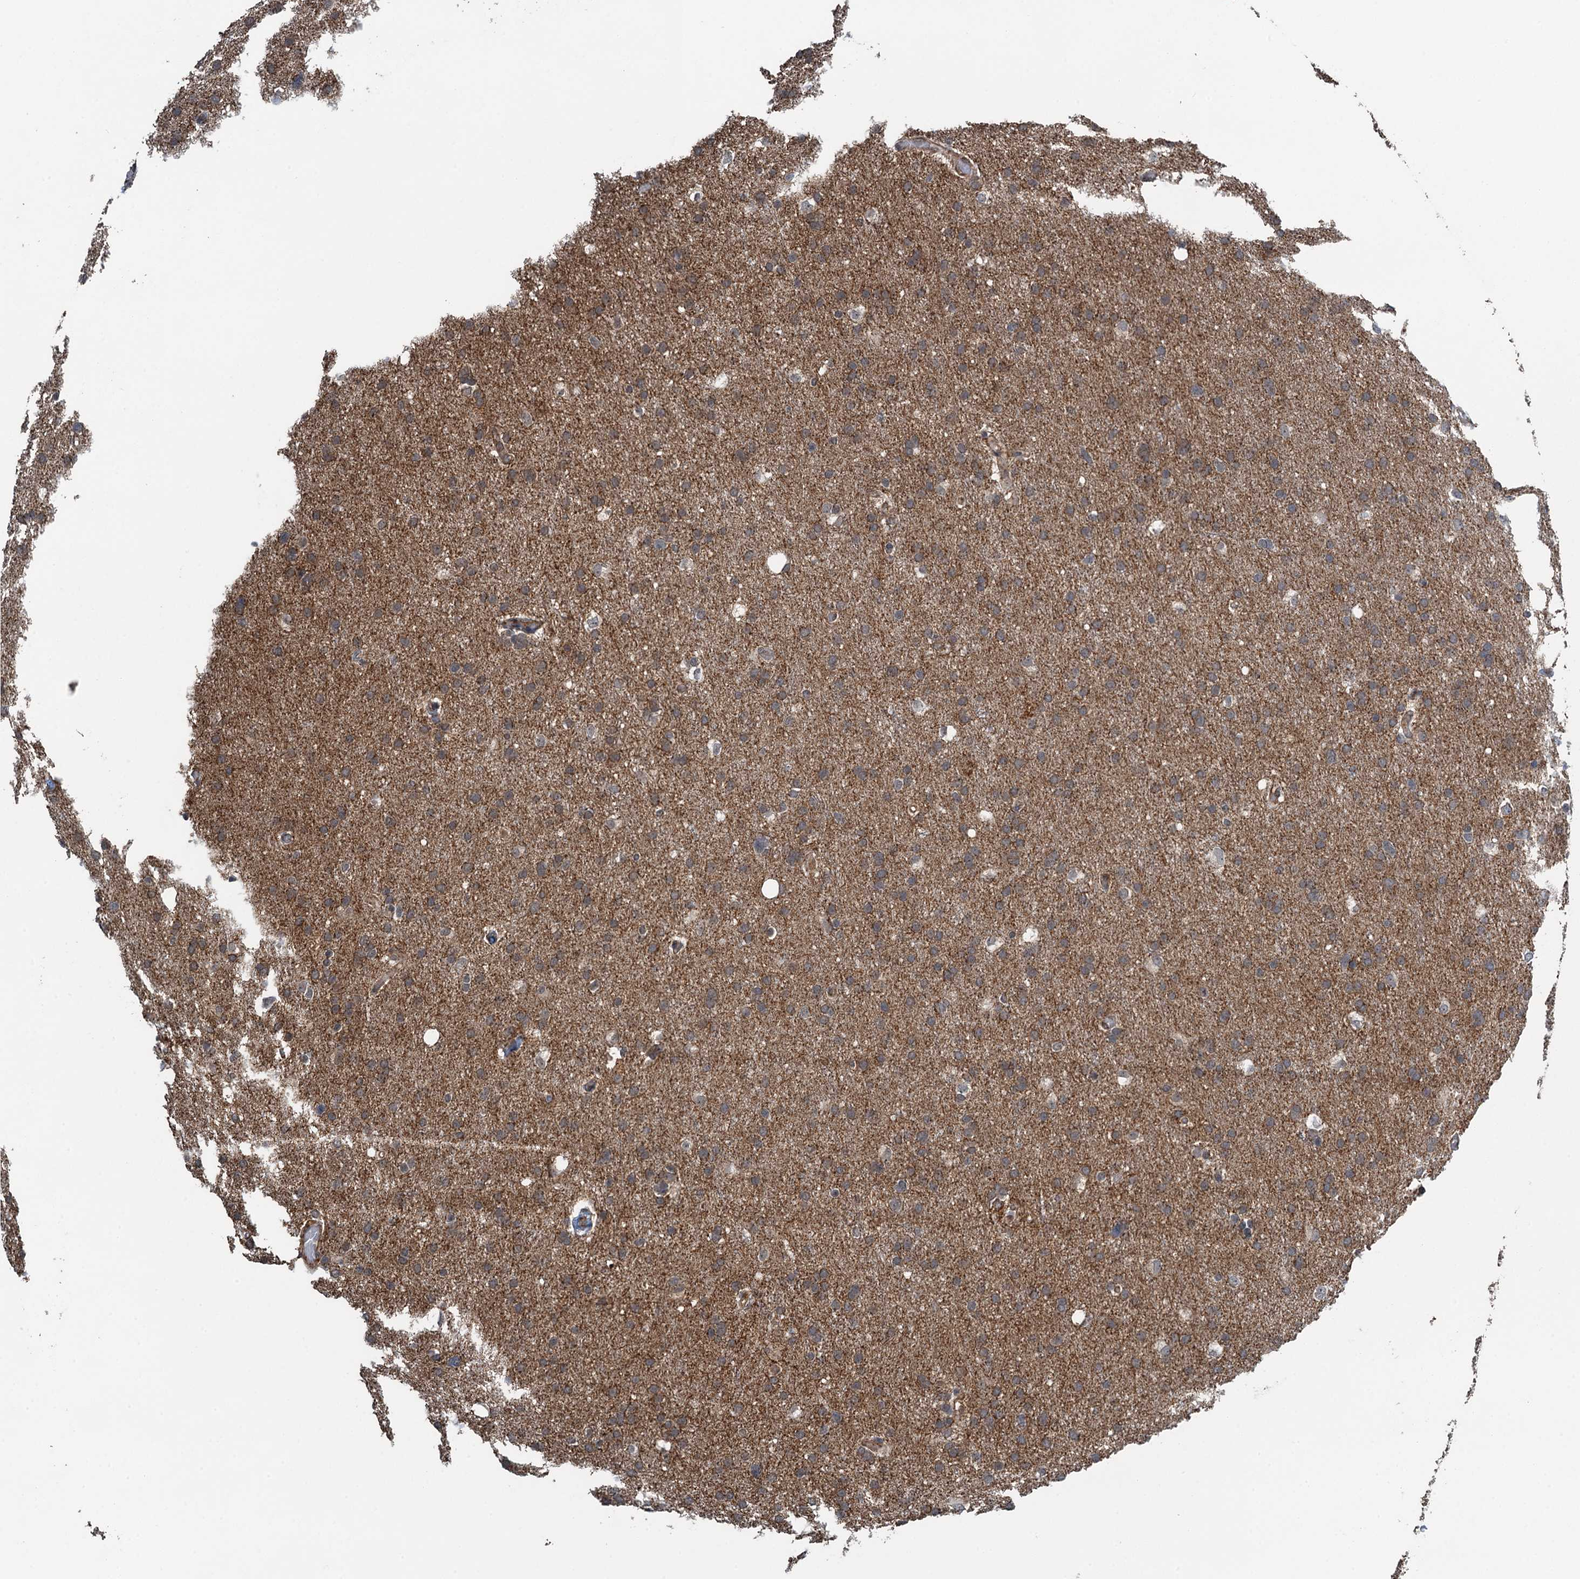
{"staining": {"intensity": "moderate", "quantity": ">75%", "location": "cytoplasmic/membranous"}, "tissue": "glioma", "cell_type": "Tumor cells", "image_type": "cancer", "snomed": [{"axis": "morphology", "description": "Glioma, malignant, High grade"}, {"axis": "topography", "description": "Cerebral cortex"}], "caption": "Immunohistochemistry (DAB) staining of human malignant high-grade glioma reveals moderate cytoplasmic/membranous protein staining in approximately >75% of tumor cells. The protein of interest is stained brown, and the nuclei are stained in blue (DAB (3,3'-diaminobenzidine) IHC with brightfield microscopy, high magnification).", "gene": "WHAMM", "patient": {"sex": "female", "age": 36}}